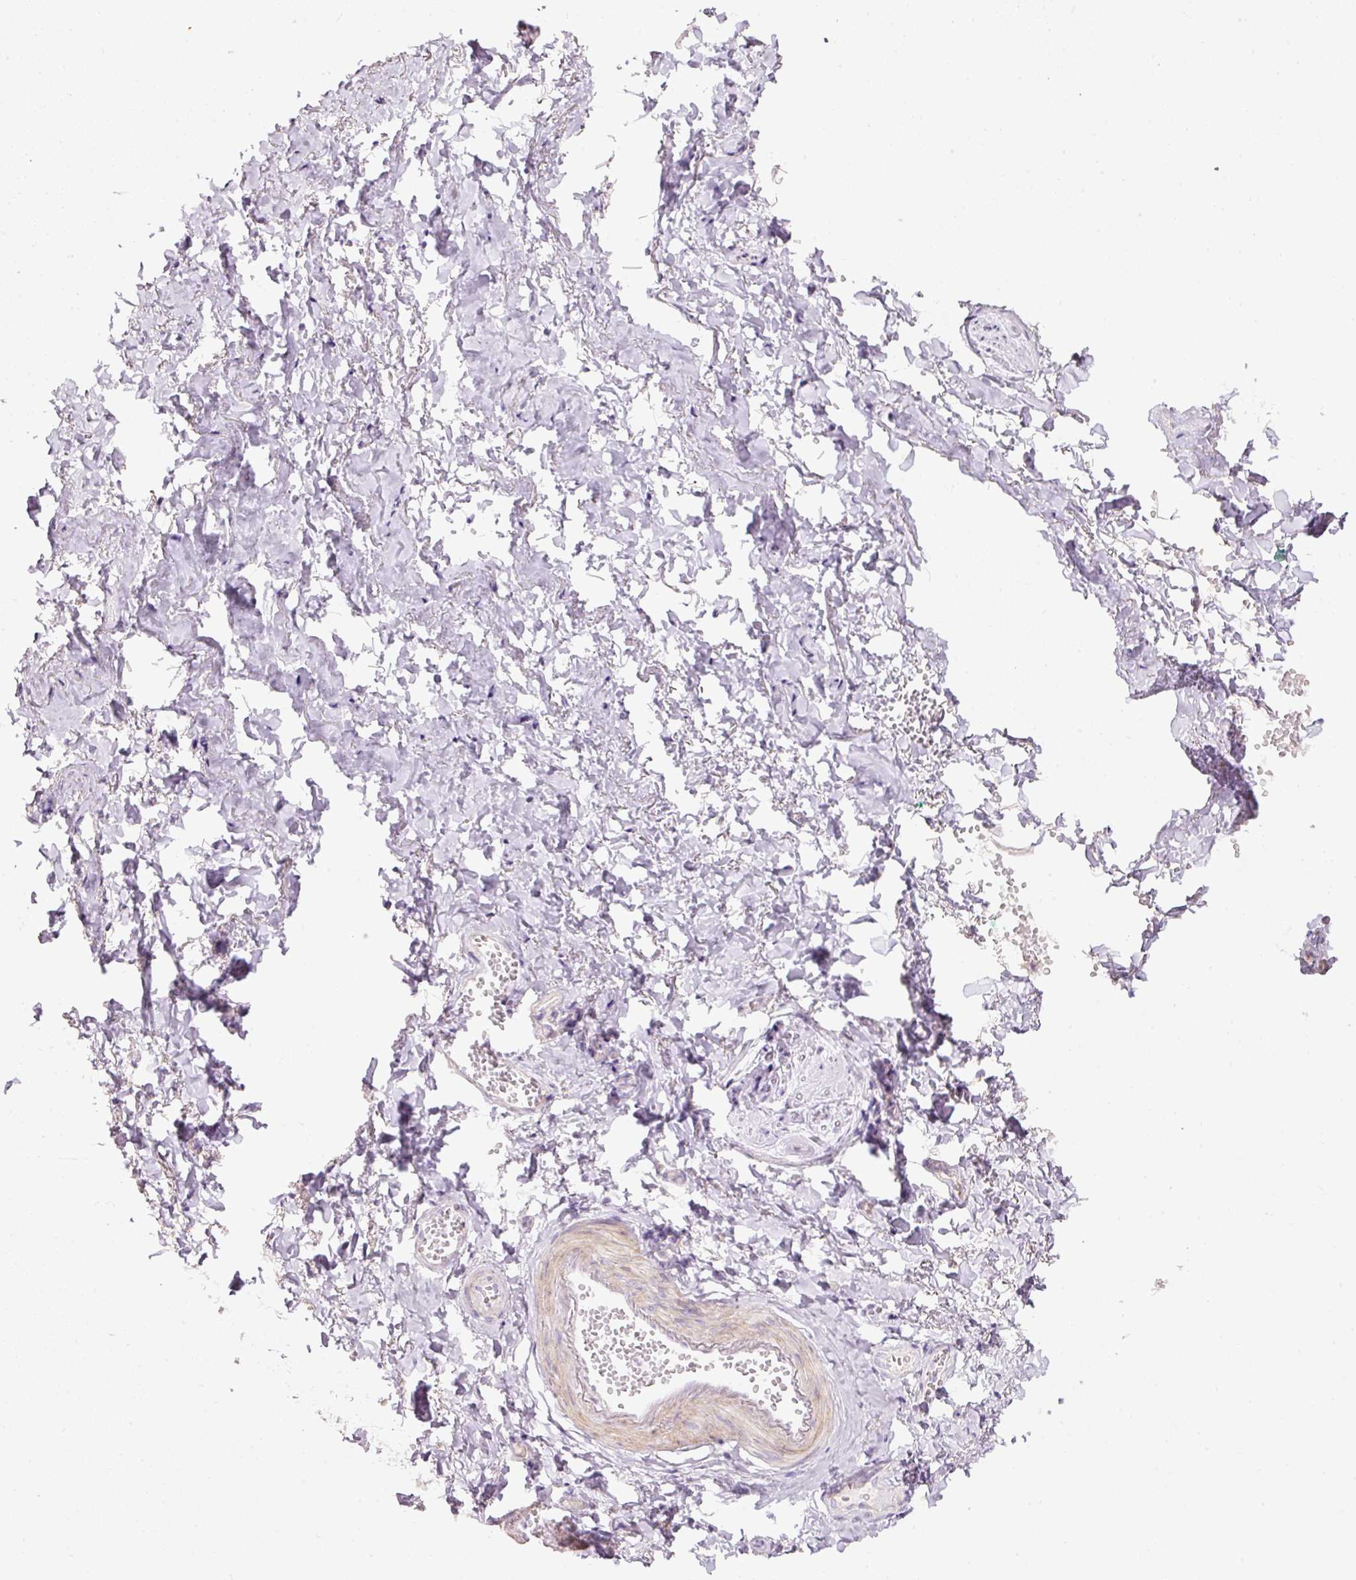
{"staining": {"intensity": "negative", "quantity": "none", "location": "none"}, "tissue": "adipose tissue", "cell_type": "Adipocytes", "image_type": "normal", "snomed": [{"axis": "morphology", "description": "Normal tissue, NOS"}, {"axis": "topography", "description": "Vulva"}, {"axis": "topography", "description": "Vagina"}, {"axis": "topography", "description": "Peripheral nerve tissue"}], "caption": "Protein analysis of normal adipose tissue demonstrates no significant staining in adipocytes.", "gene": "PDXDC1", "patient": {"sex": "female", "age": 66}}